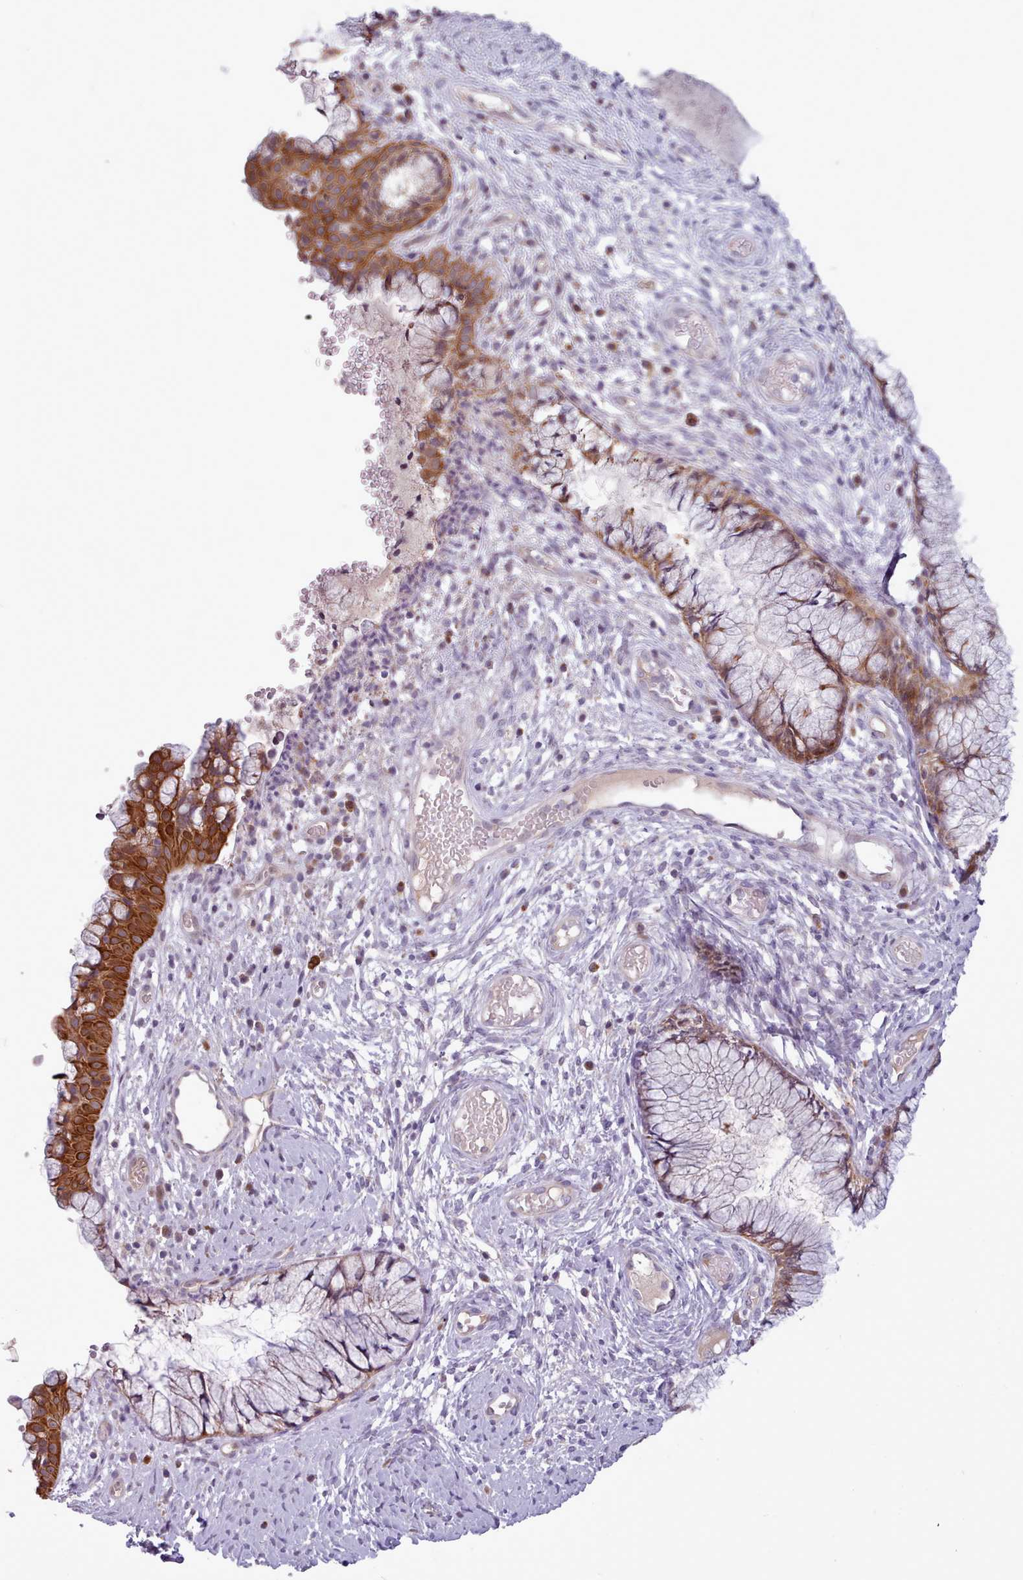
{"staining": {"intensity": "strong", "quantity": "25%-75%", "location": "cytoplasmic/membranous"}, "tissue": "cervix", "cell_type": "Glandular cells", "image_type": "normal", "snomed": [{"axis": "morphology", "description": "Normal tissue, NOS"}, {"axis": "topography", "description": "Cervix"}], "caption": "Human cervix stained for a protein (brown) exhibits strong cytoplasmic/membranous positive positivity in approximately 25%-75% of glandular cells.", "gene": "NMRK1", "patient": {"sex": "female", "age": 42}}